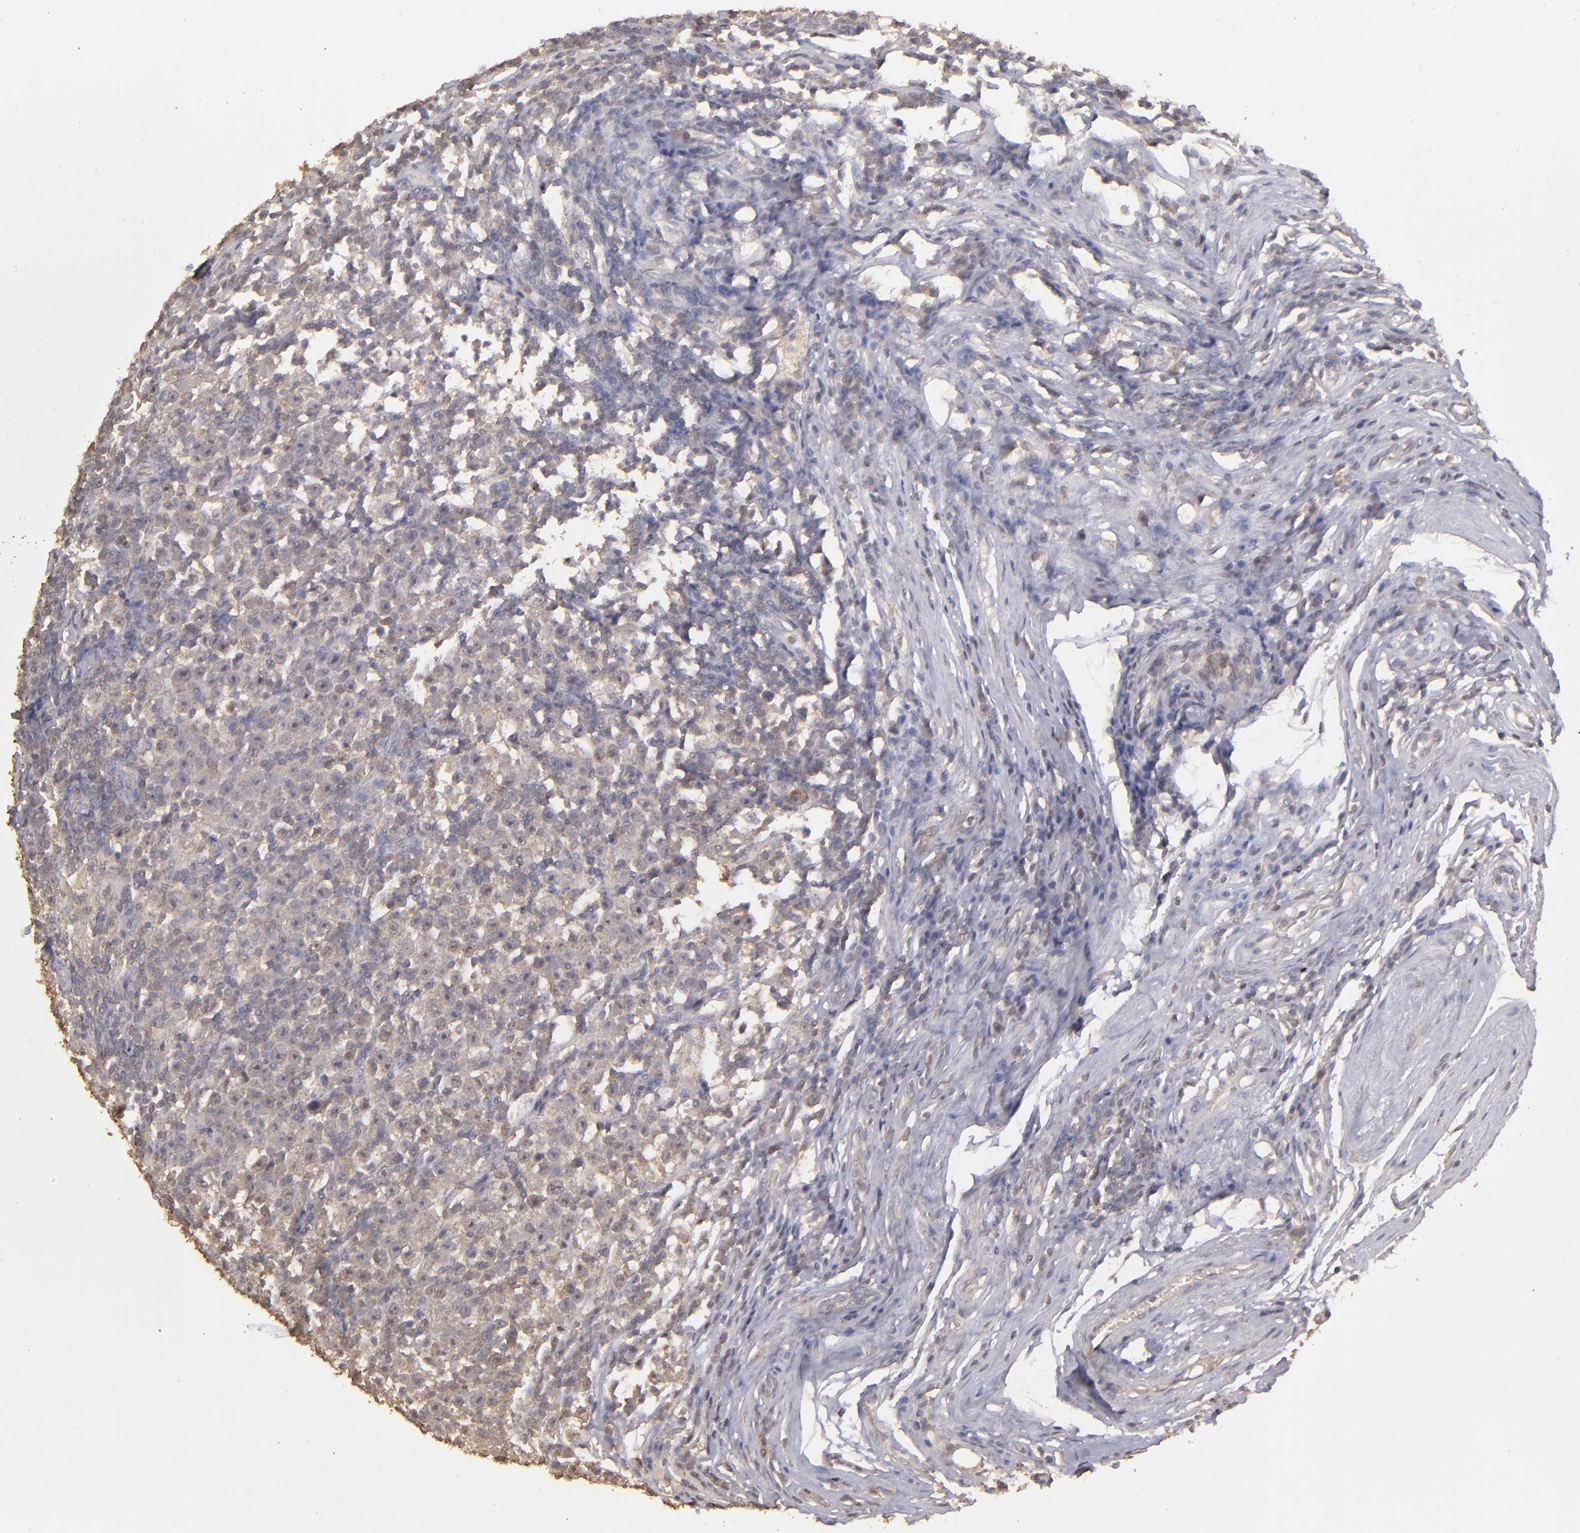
{"staining": {"intensity": "weak", "quantity": "25%-75%", "location": "cytoplasmic/membranous"}, "tissue": "testis cancer", "cell_type": "Tumor cells", "image_type": "cancer", "snomed": [{"axis": "morphology", "description": "Seminoma, NOS"}, {"axis": "topography", "description": "Testis"}], "caption": "About 25%-75% of tumor cells in seminoma (testis) reveal weak cytoplasmic/membranous protein expression as visualized by brown immunohistochemical staining.", "gene": "FAT1", "patient": {"sex": "male", "age": 43}}